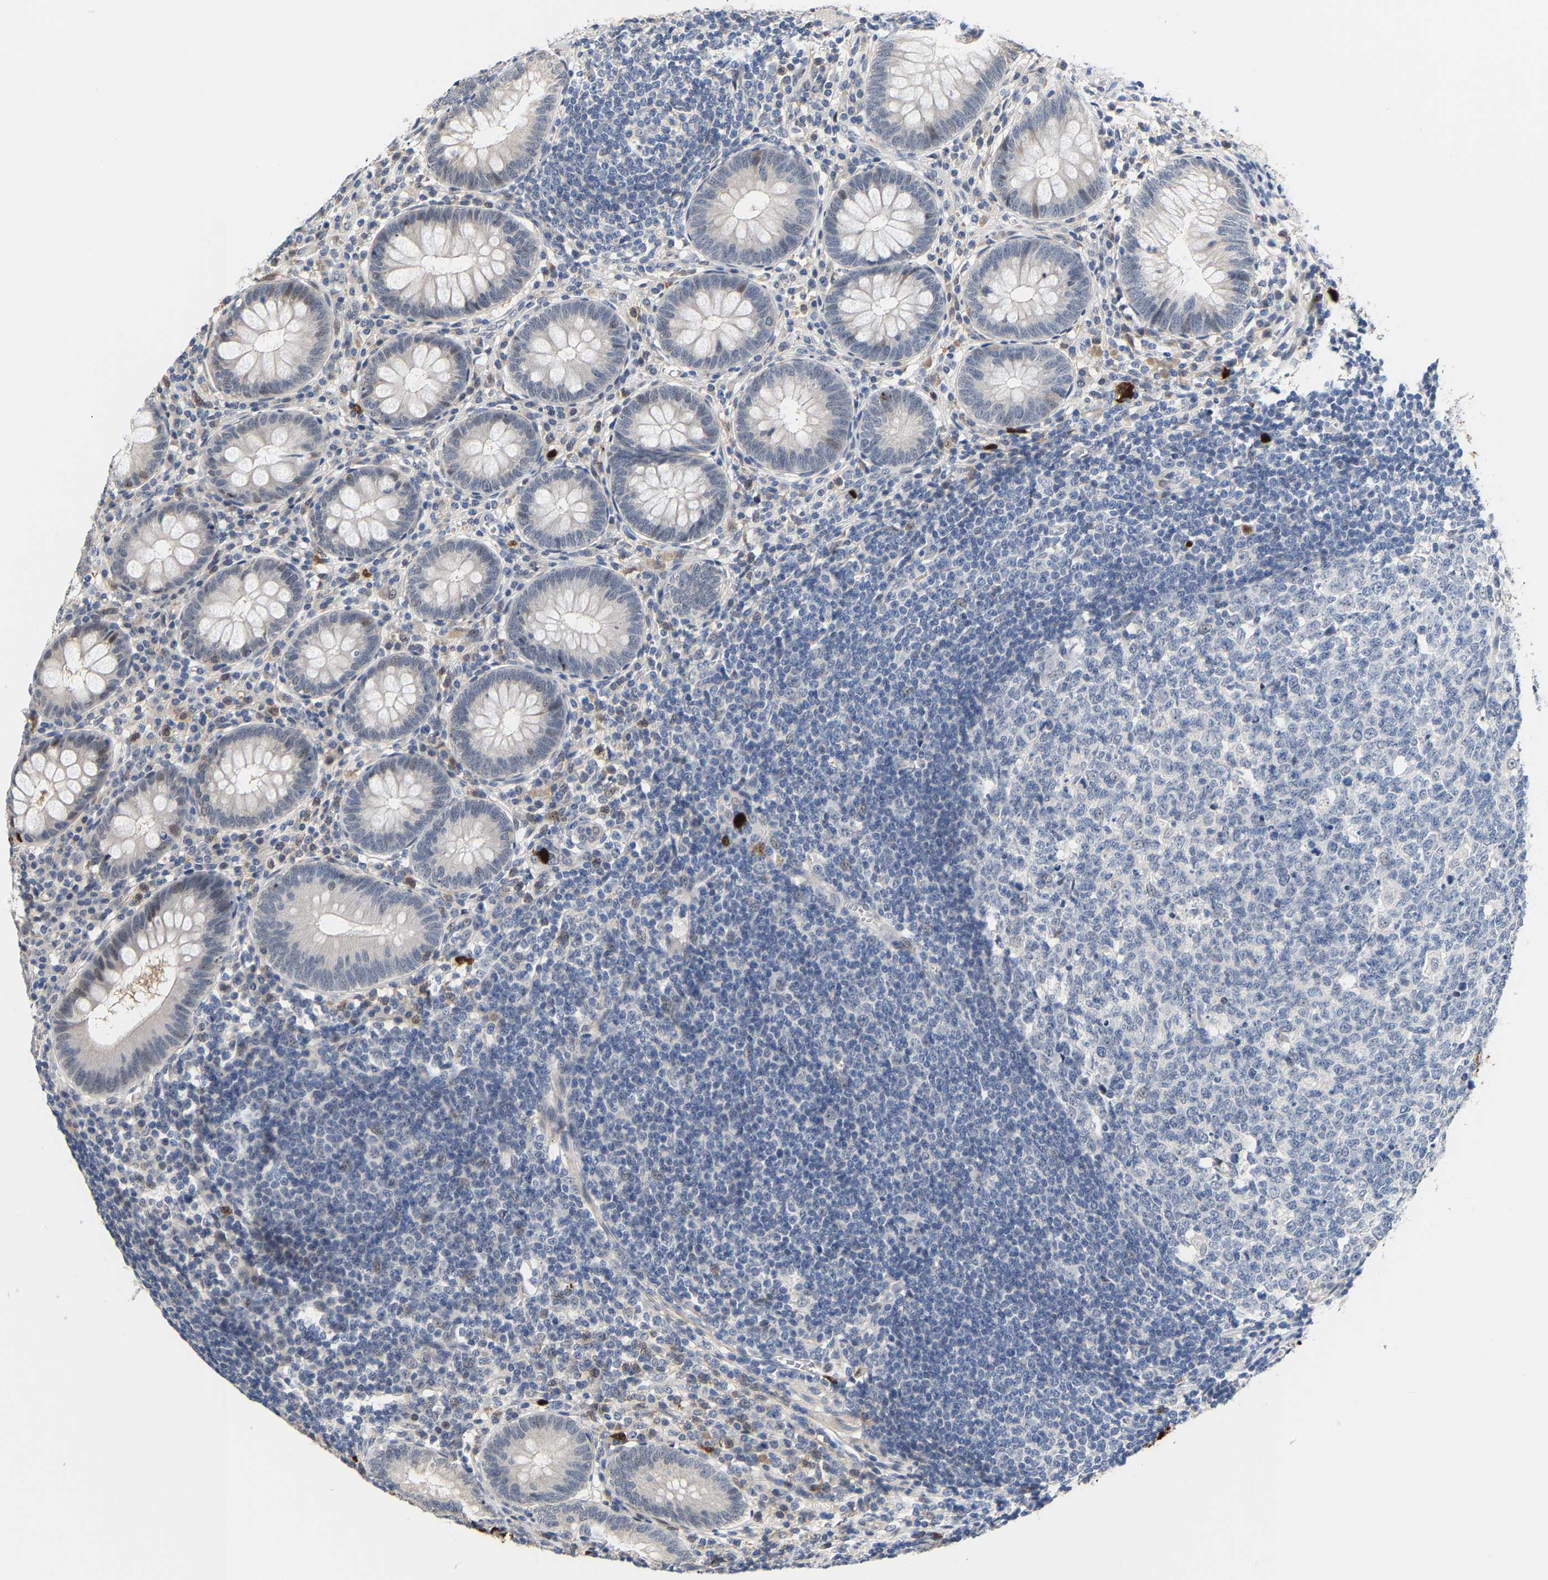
{"staining": {"intensity": "weak", "quantity": "<25%", "location": "cytoplasmic/membranous,nuclear"}, "tissue": "appendix", "cell_type": "Glandular cells", "image_type": "normal", "snomed": [{"axis": "morphology", "description": "Normal tissue, NOS"}, {"axis": "topography", "description": "Appendix"}], "caption": "This is a micrograph of immunohistochemistry (IHC) staining of normal appendix, which shows no staining in glandular cells.", "gene": "TDRD7", "patient": {"sex": "male", "age": 56}}